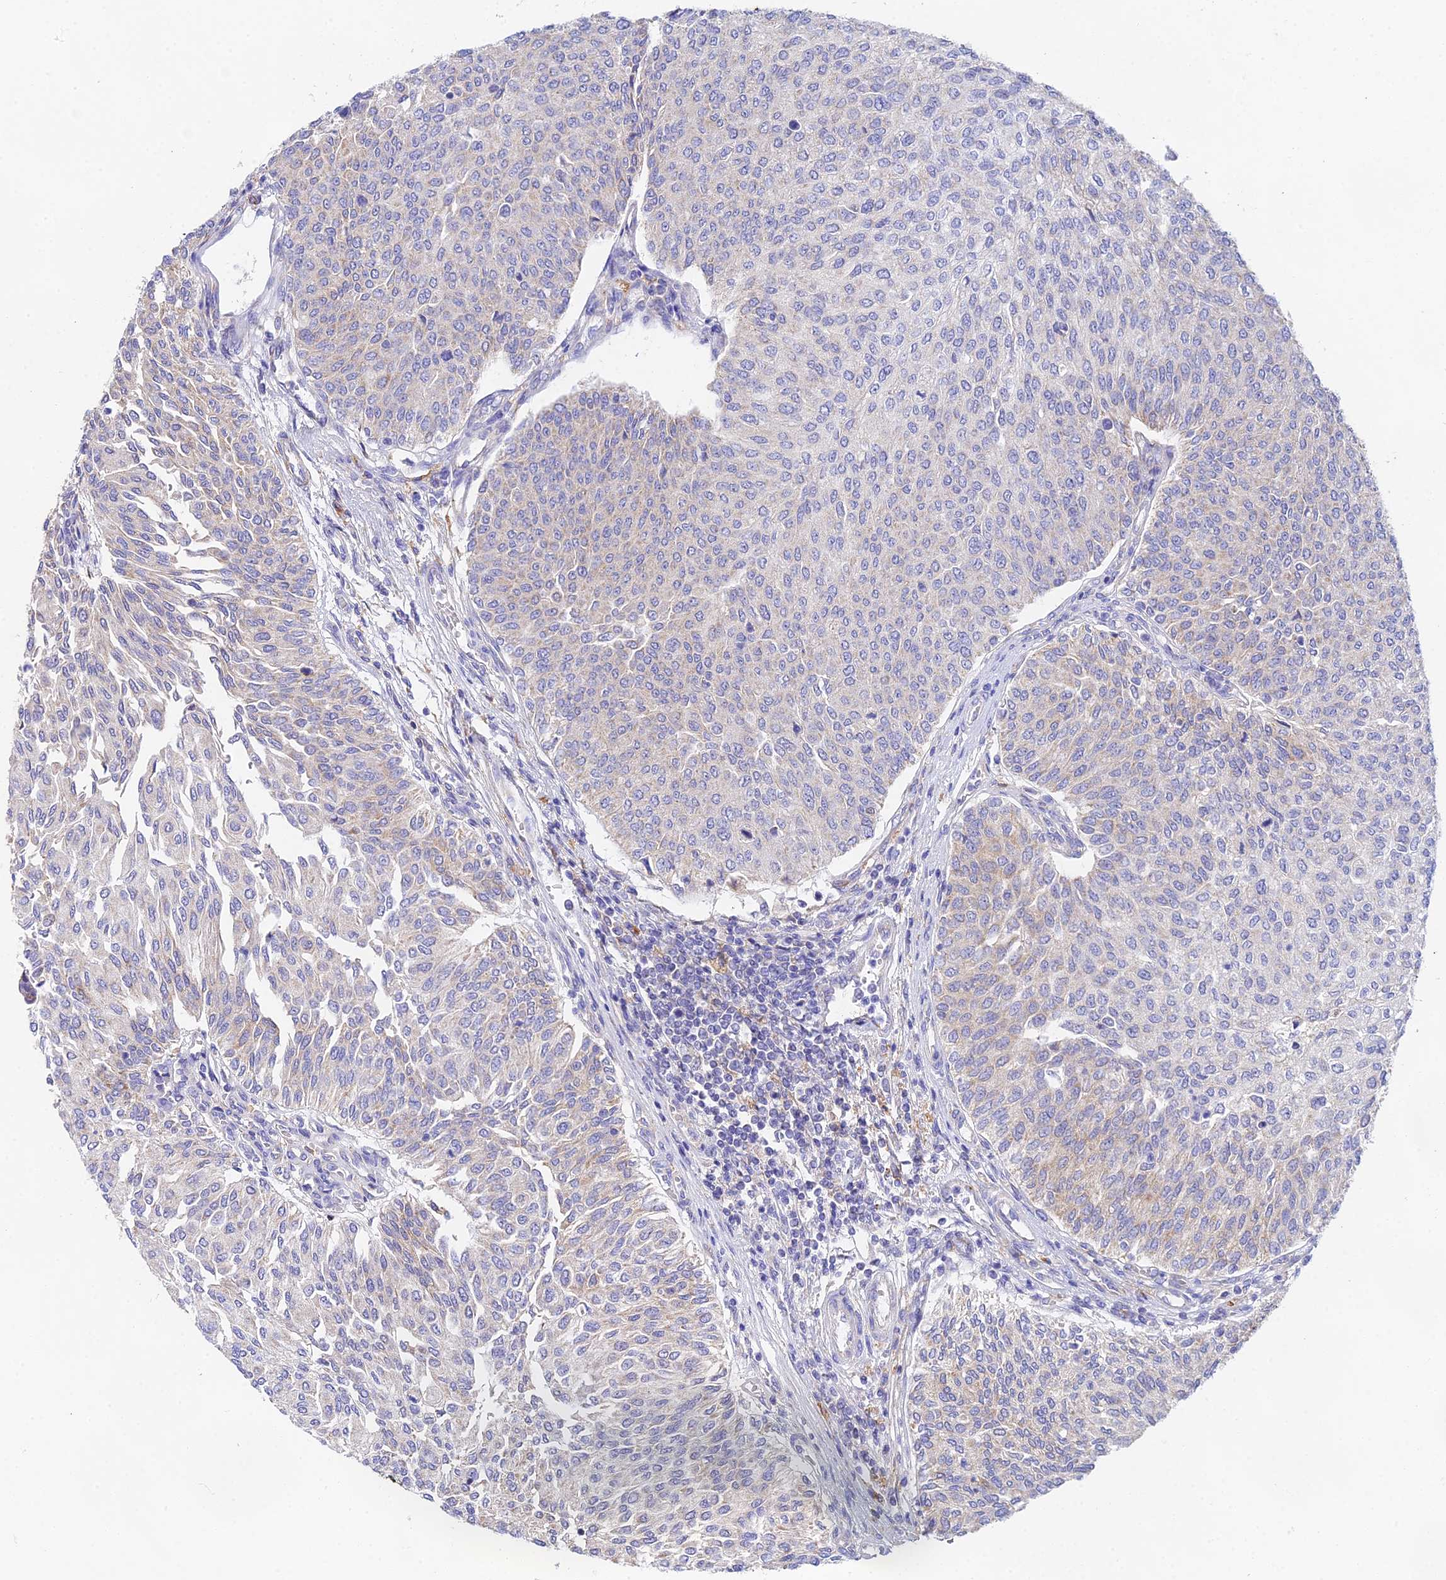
{"staining": {"intensity": "negative", "quantity": "none", "location": "none"}, "tissue": "urothelial cancer", "cell_type": "Tumor cells", "image_type": "cancer", "snomed": [{"axis": "morphology", "description": "Urothelial carcinoma, High grade"}, {"axis": "topography", "description": "Urinary bladder"}], "caption": "This is a image of IHC staining of urothelial carcinoma (high-grade), which shows no staining in tumor cells.", "gene": "PPP2R2C", "patient": {"sex": "female", "age": 79}}